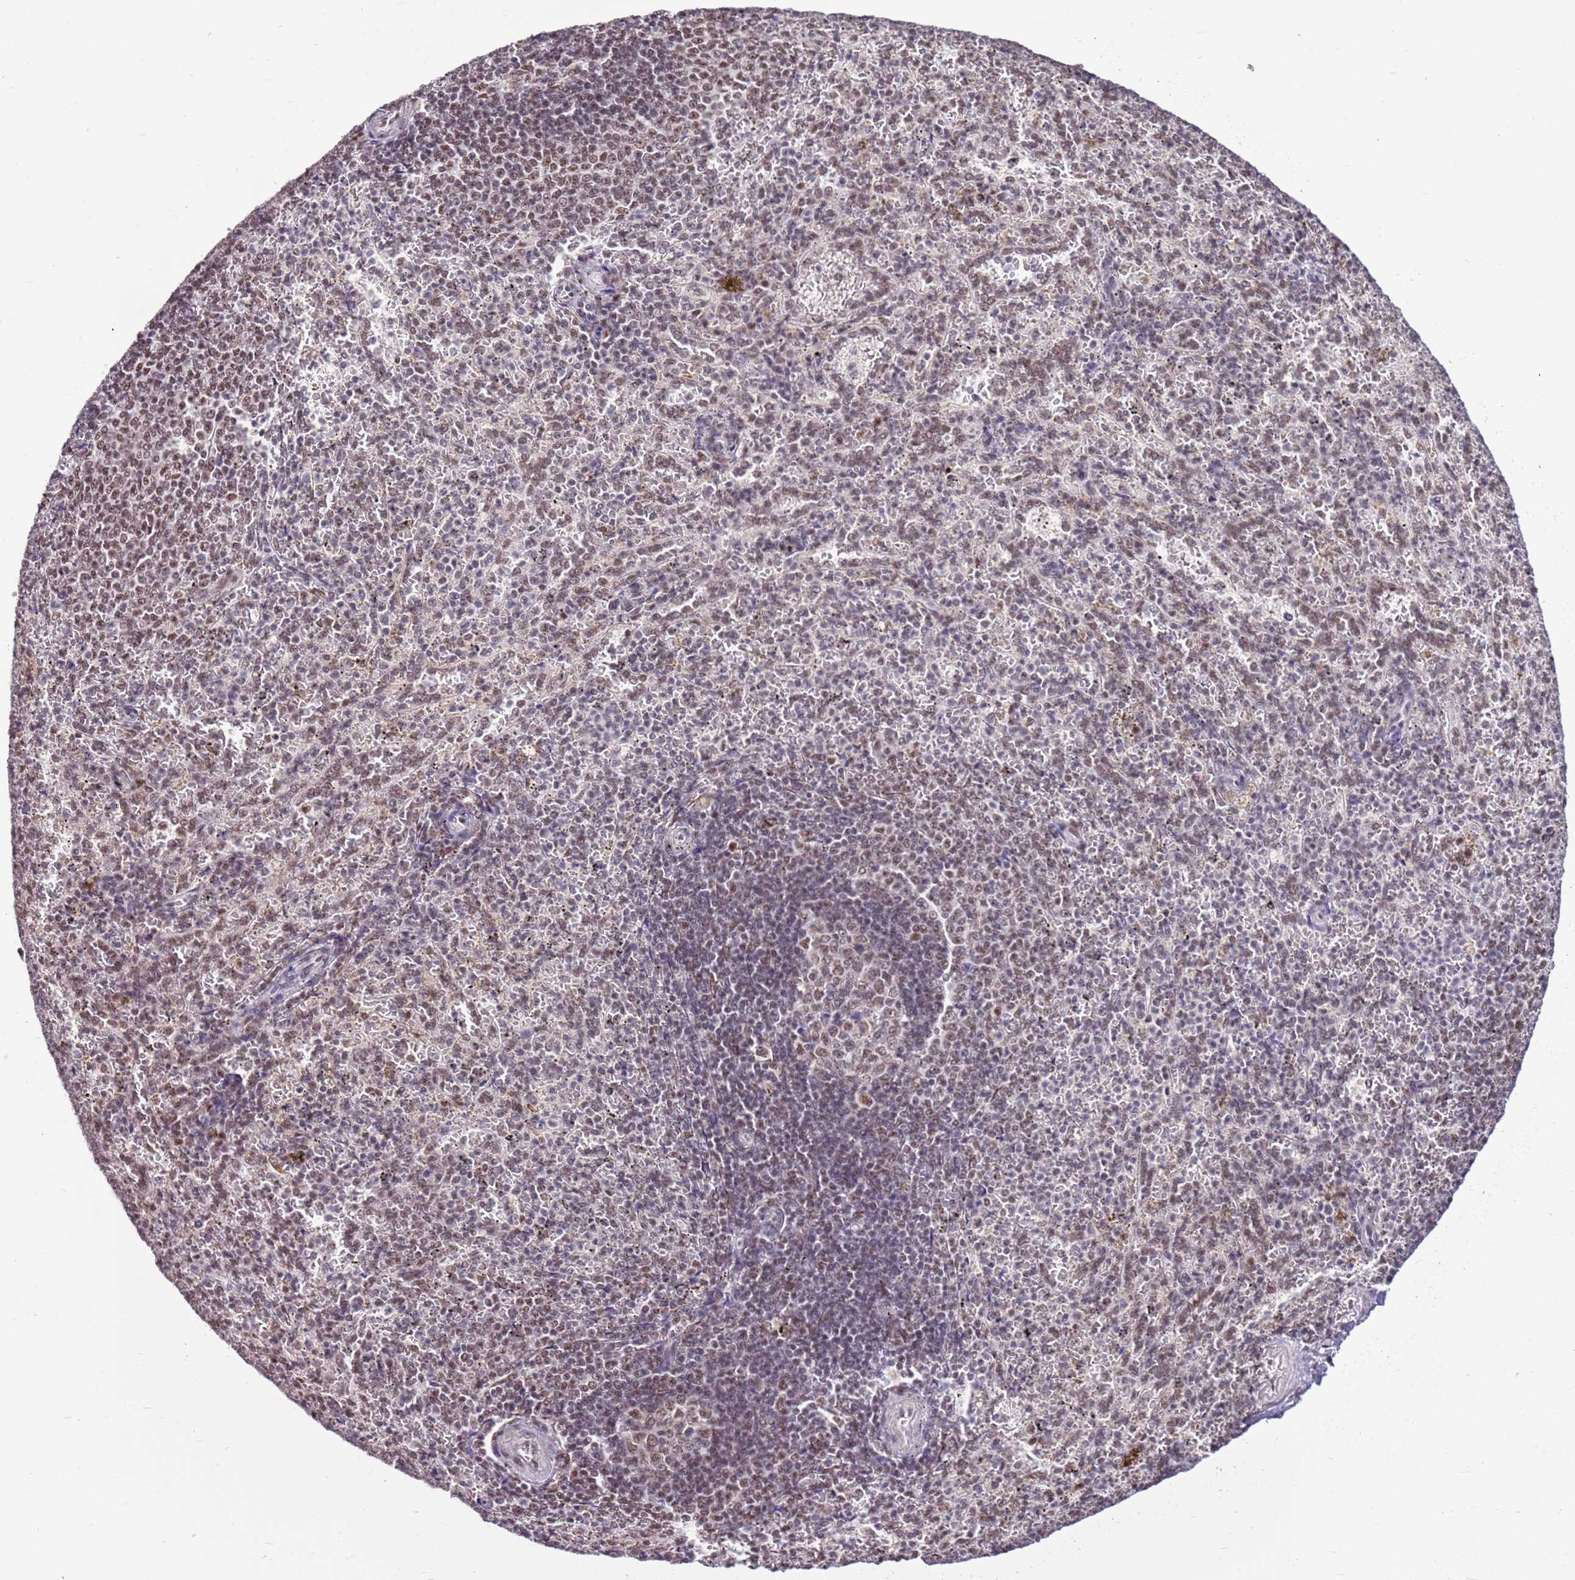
{"staining": {"intensity": "weak", "quantity": "25%-75%", "location": "nuclear"}, "tissue": "spleen", "cell_type": "Cells in red pulp", "image_type": "normal", "snomed": [{"axis": "morphology", "description": "Normal tissue, NOS"}, {"axis": "topography", "description": "Spleen"}], "caption": "Protein positivity by immunohistochemistry reveals weak nuclear staining in approximately 25%-75% of cells in red pulp in unremarkable spleen. (DAB = brown stain, brightfield microscopy at high magnification).", "gene": "AKAP8L", "patient": {"sex": "female", "age": 21}}